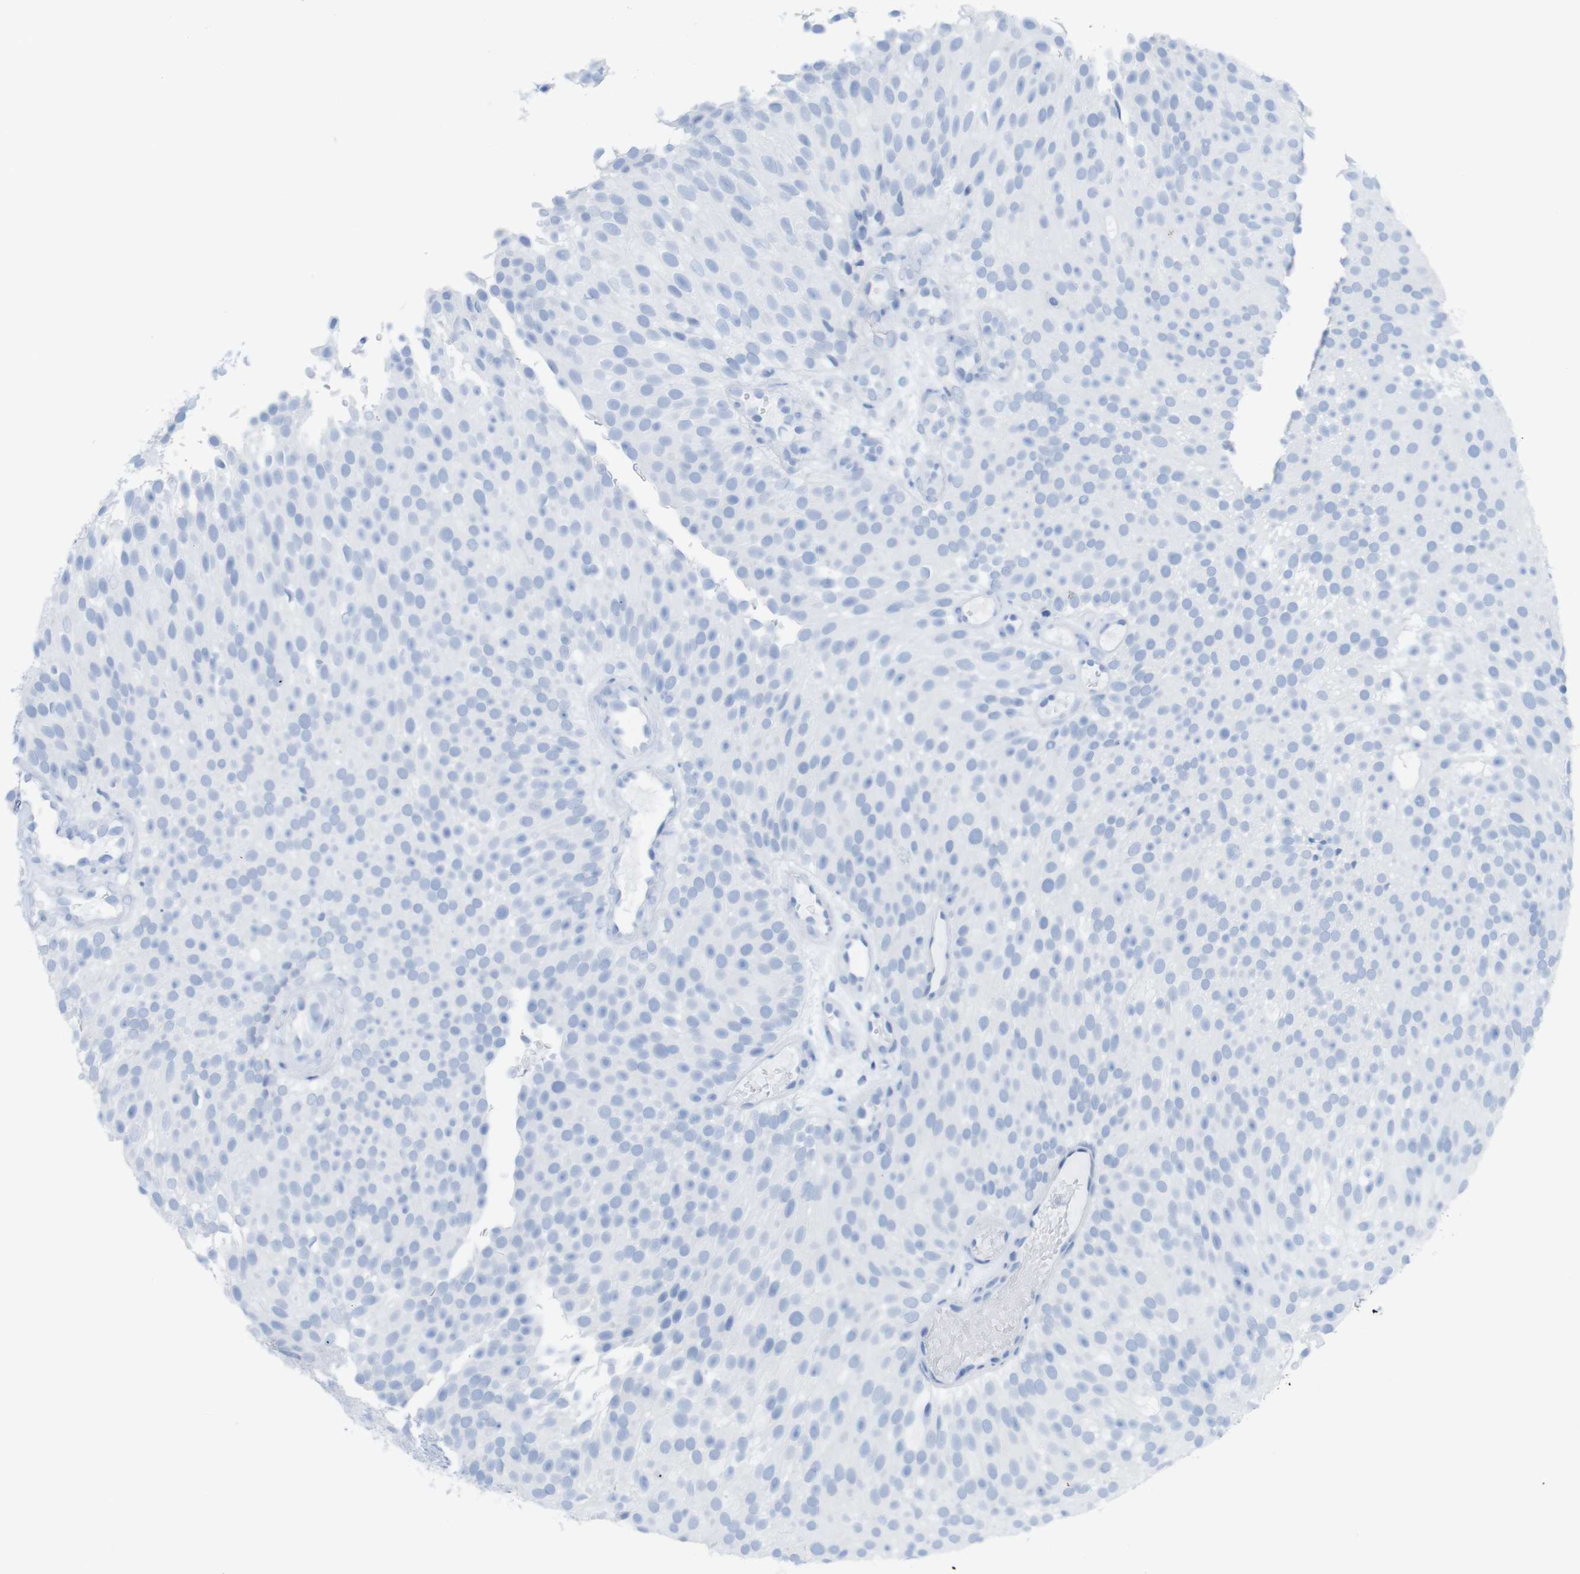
{"staining": {"intensity": "negative", "quantity": "none", "location": "none"}, "tissue": "urothelial cancer", "cell_type": "Tumor cells", "image_type": "cancer", "snomed": [{"axis": "morphology", "description": "Urothelial carcinoma, Low grade"}, {"axis": "topography", "description": "Urinary bladder"}], "caption": "A micrograph of urothelial carcinoma (low-grade) stained for a protein exhibits no brown staining in tumor cells.", "gene": "MYH7", "patient": {"sex": "male", "age": 78}}